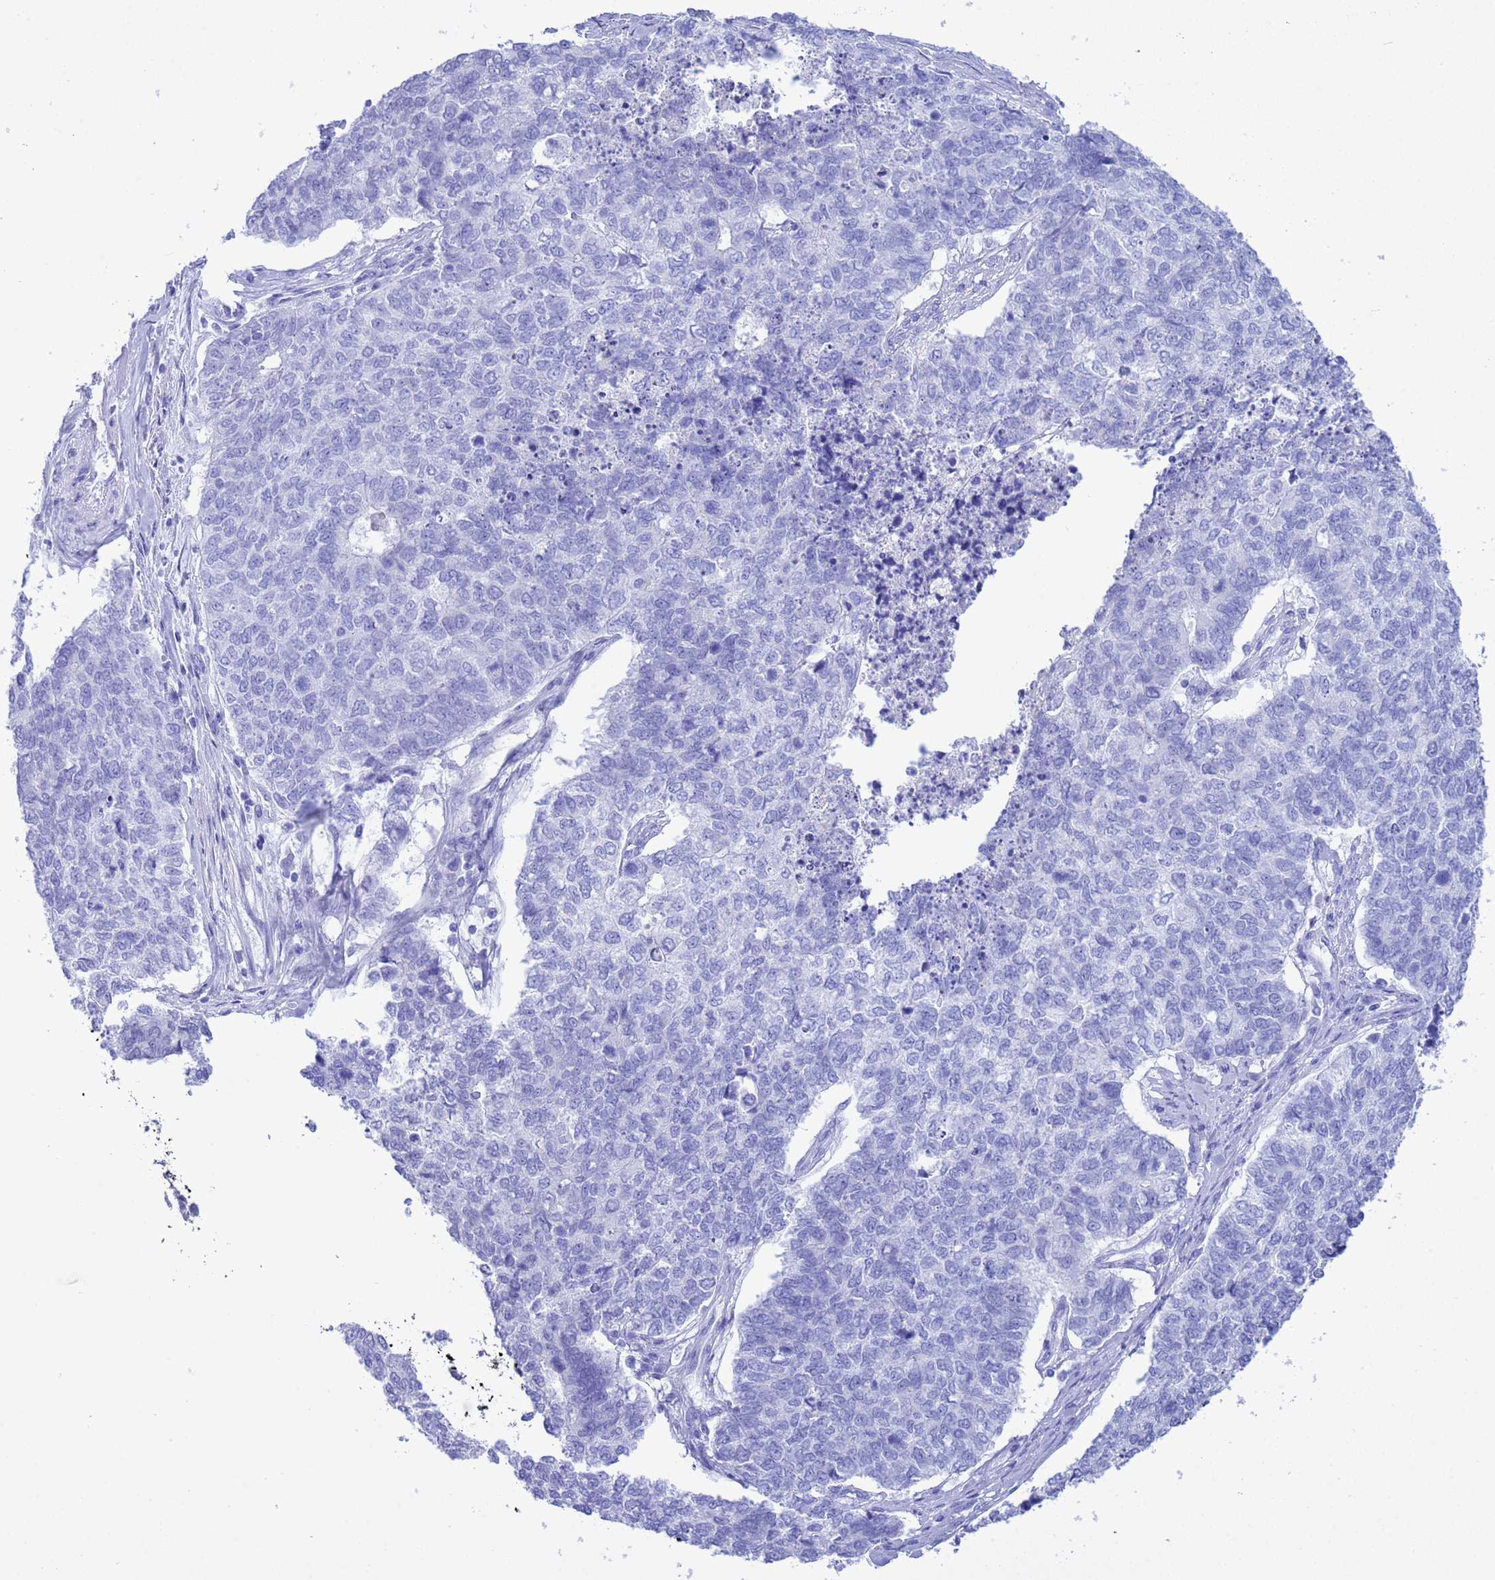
{"staining": {"intensity": "negative", "quantity": "none", "location": "none"}, "tissue": "cervical cancer", "cell_type": "Tumor cells", "image_type": "cancer", "snomed": [{"axis": "morphology", "description": "Squamous cell carcinoma, NOS"}, {"axis": "topography", "description": "Cervix"}], "caption": "Cervical cancer (squamous cell carcinoma) was stained to show a protein in brown. There is no significant positivity in tumor cells.", "gene": "GSTM1", "patient": {"sex": "female", "age": 63}}